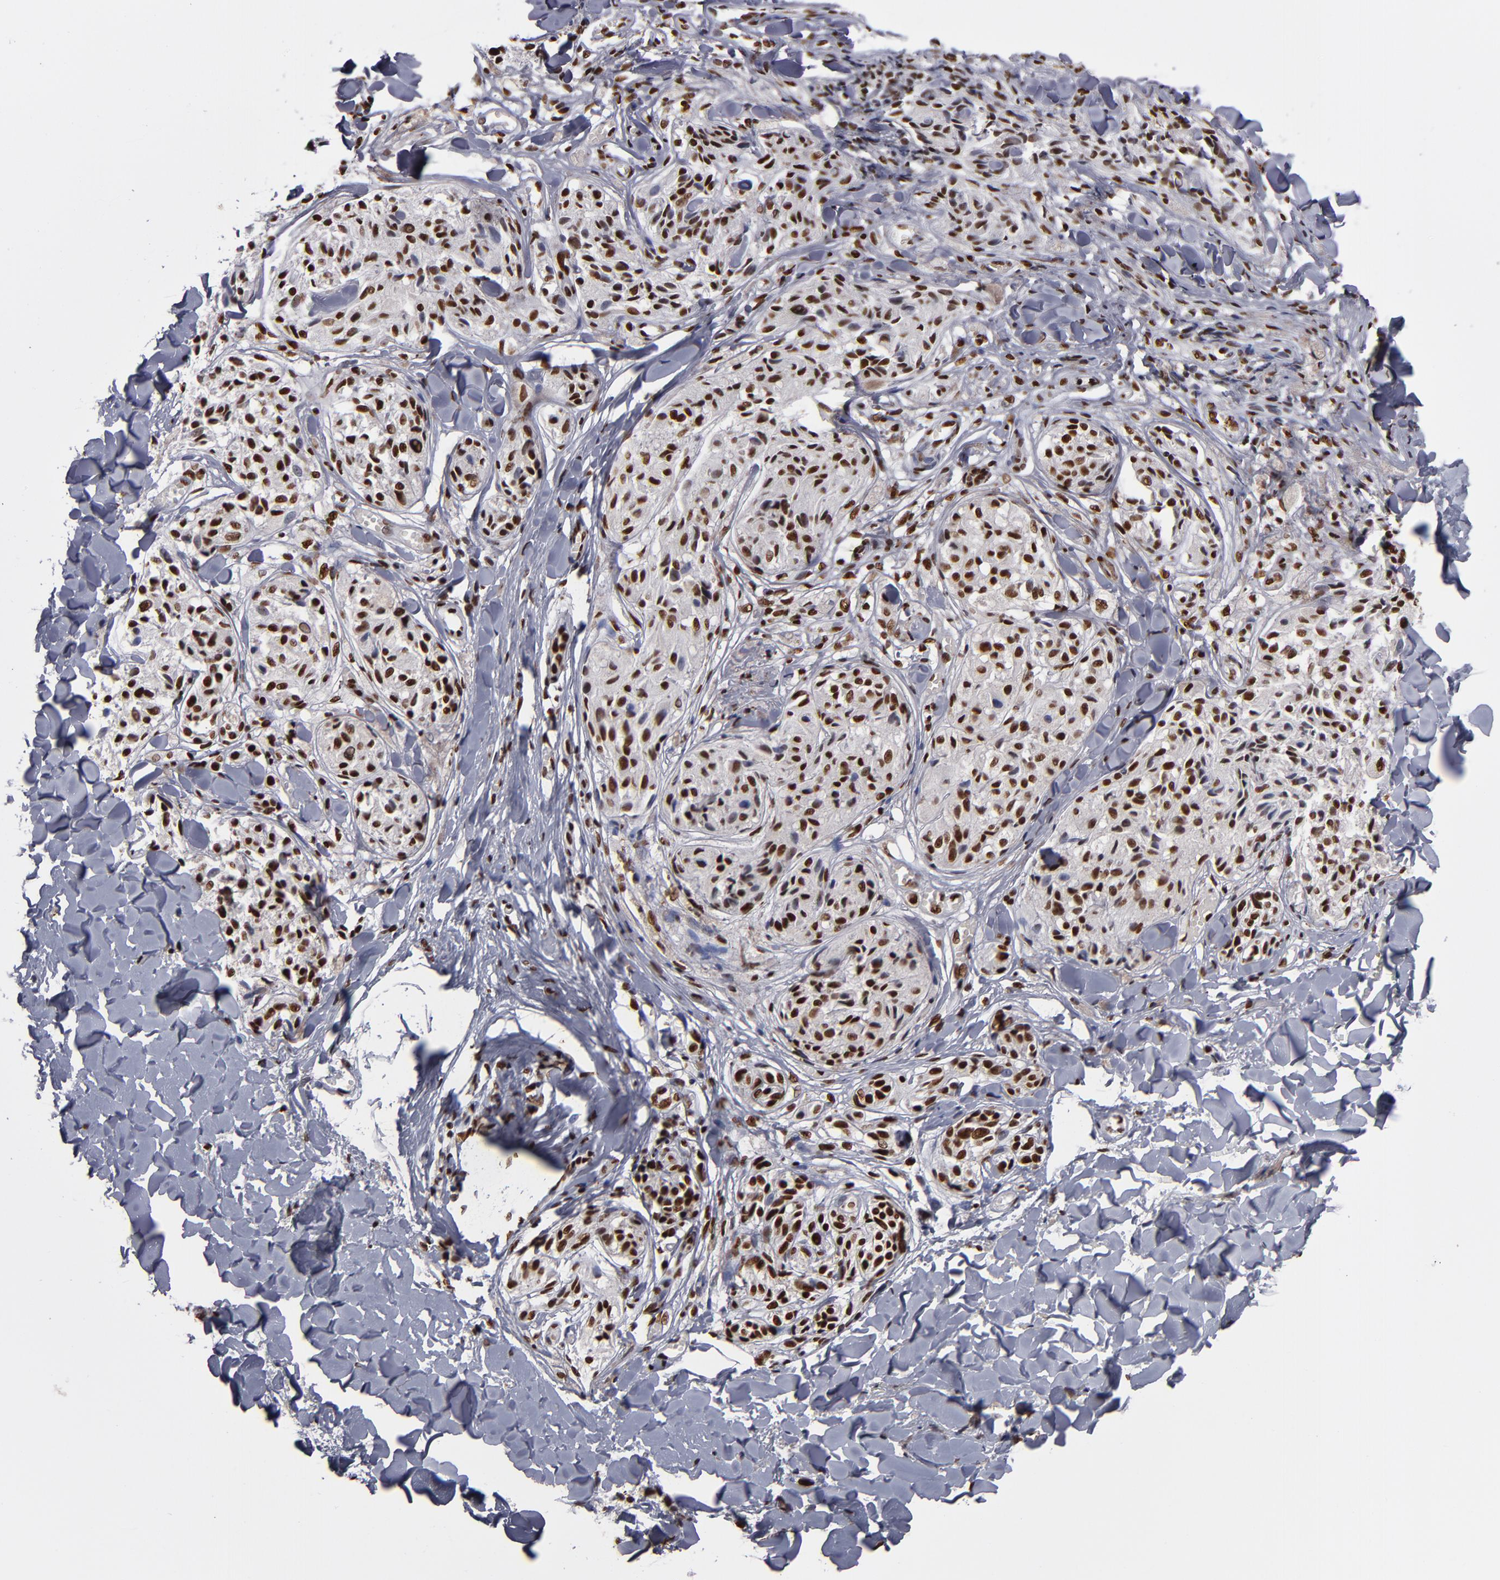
{"staining": {"intensity": "strong", "quantity": ">75%", "location": "nuclear"}, "tissue": "melanoma", "cell_type": "Tumor cells", "image_type": "cancer", "snomed": [{"axis": "morphology", "description": "Malignant melanoma, Metastatic site"}, {"axis": "topography", "description": "Skin"}], "caption": "Tumor cells show high levels of strong nuclear positivity in about >75% of cells in human melanoma. (DAB (3,3'-diaminobenzidine) IHC with brightfield microscopy, high magnification).", "gene": "MRE11", "patient": {"sex": "female", "age": 66}}